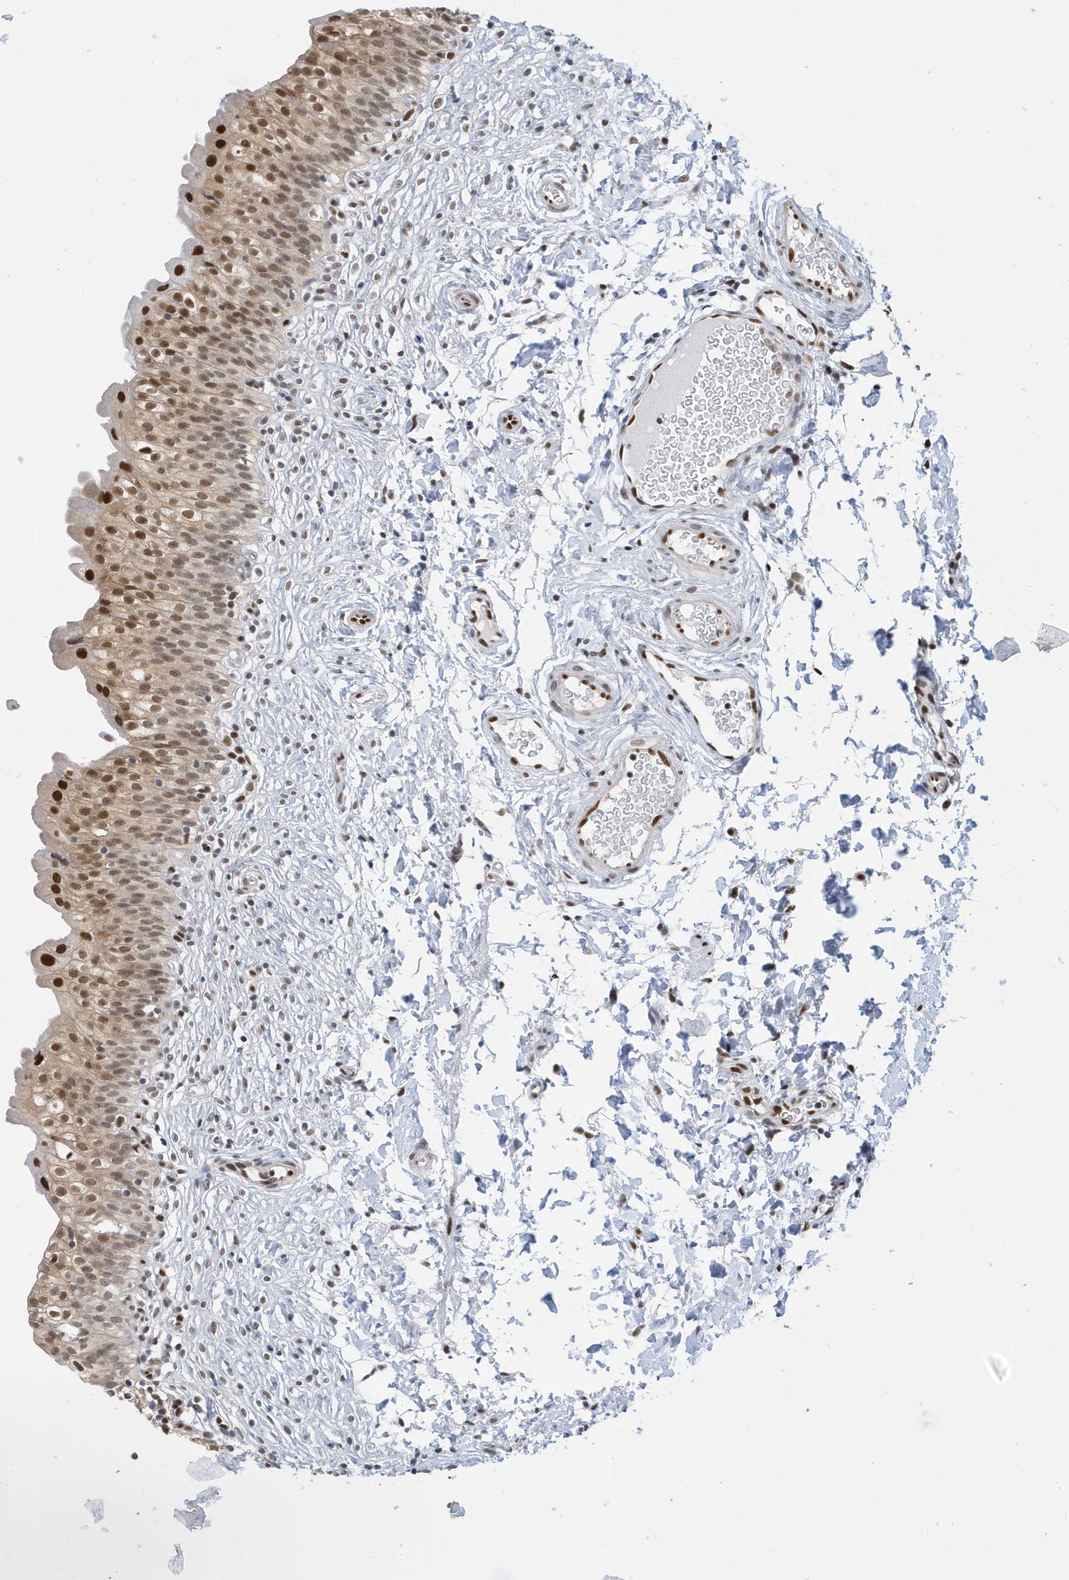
{"staining": {"intensity": "moderate", "quantity": ">75%", "location": "nuclear"}, "tissue": "urinary bladder", "cell_type": "Urothelial cells", "image_type": "normal", "snomed": [{"axis": "morphology", "description": "Normal tissue, NOS"}, {"axis": "topography", "description": "Urinary bladder"}], "caption": "Immunohistochemical staining of benign human urinary bladder displays medium levels of moderate nuclear expression in about >75% of urothelial cells. Immunohistochemistry (ihc) stains the protein in brown and the nuclei are stained blue.", "gene": "PCYT1A", "patient": {"sex": "male", "age": 55}}